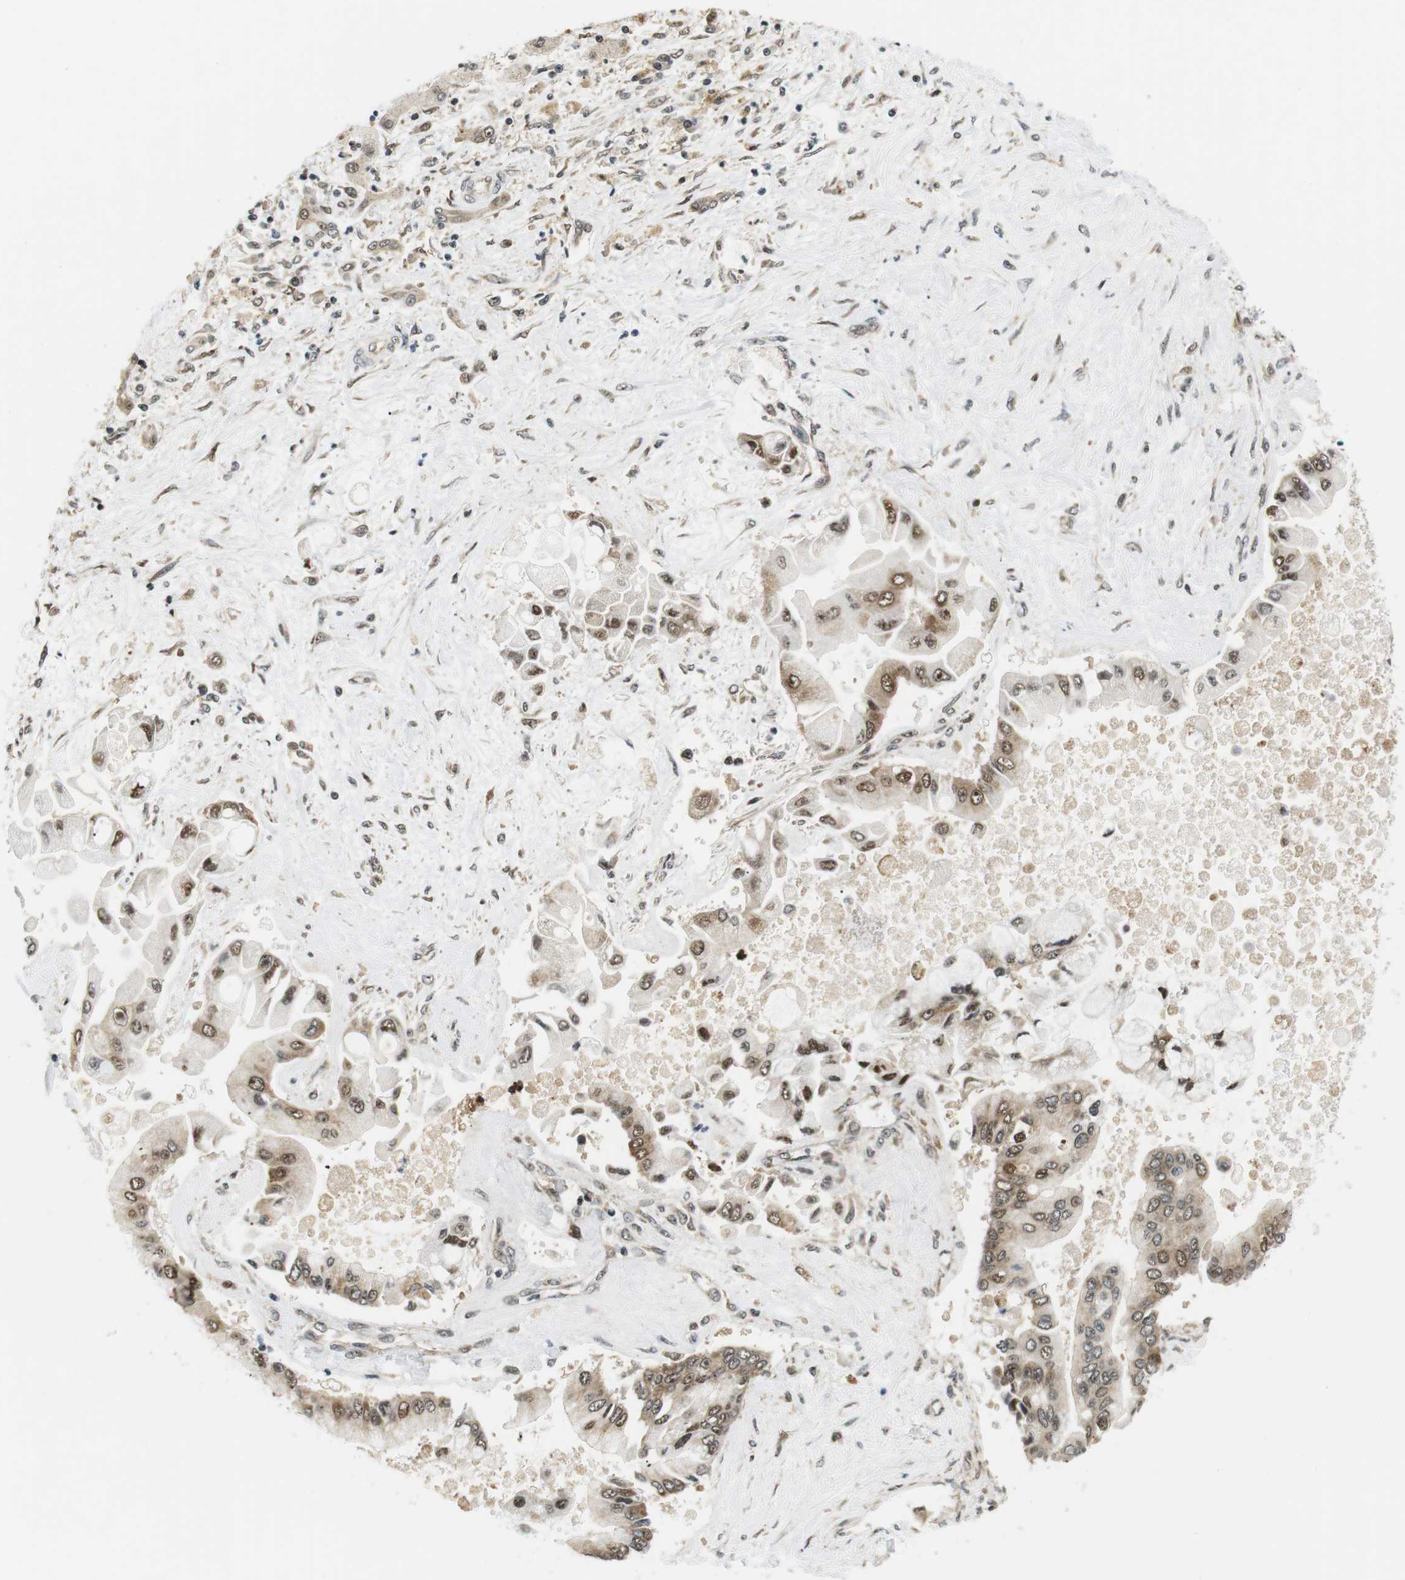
{"staining": {"intensity": "moderate", "quantity": ">75%", "location": "cytoplasmic/membranous,nuclear"}, "tissue": "liver cancer", "cell_type": "Tumor cells", "image_type": "cancer", "snomed": [{"axis": "morphology", "description": "Cholangiocarcinoma"}, {"axis": "topography", "description": "Liver"}], "caption": "DAB immunohistochemical staining of human cholangiocarcinoma (liver) reveals moderate cytoplasmic/membranous and nuclear protein positivity in approximately >75% of tumor cells.", "gene": "CSNK2B", "patient": {"sex": "male", "age": 50}}